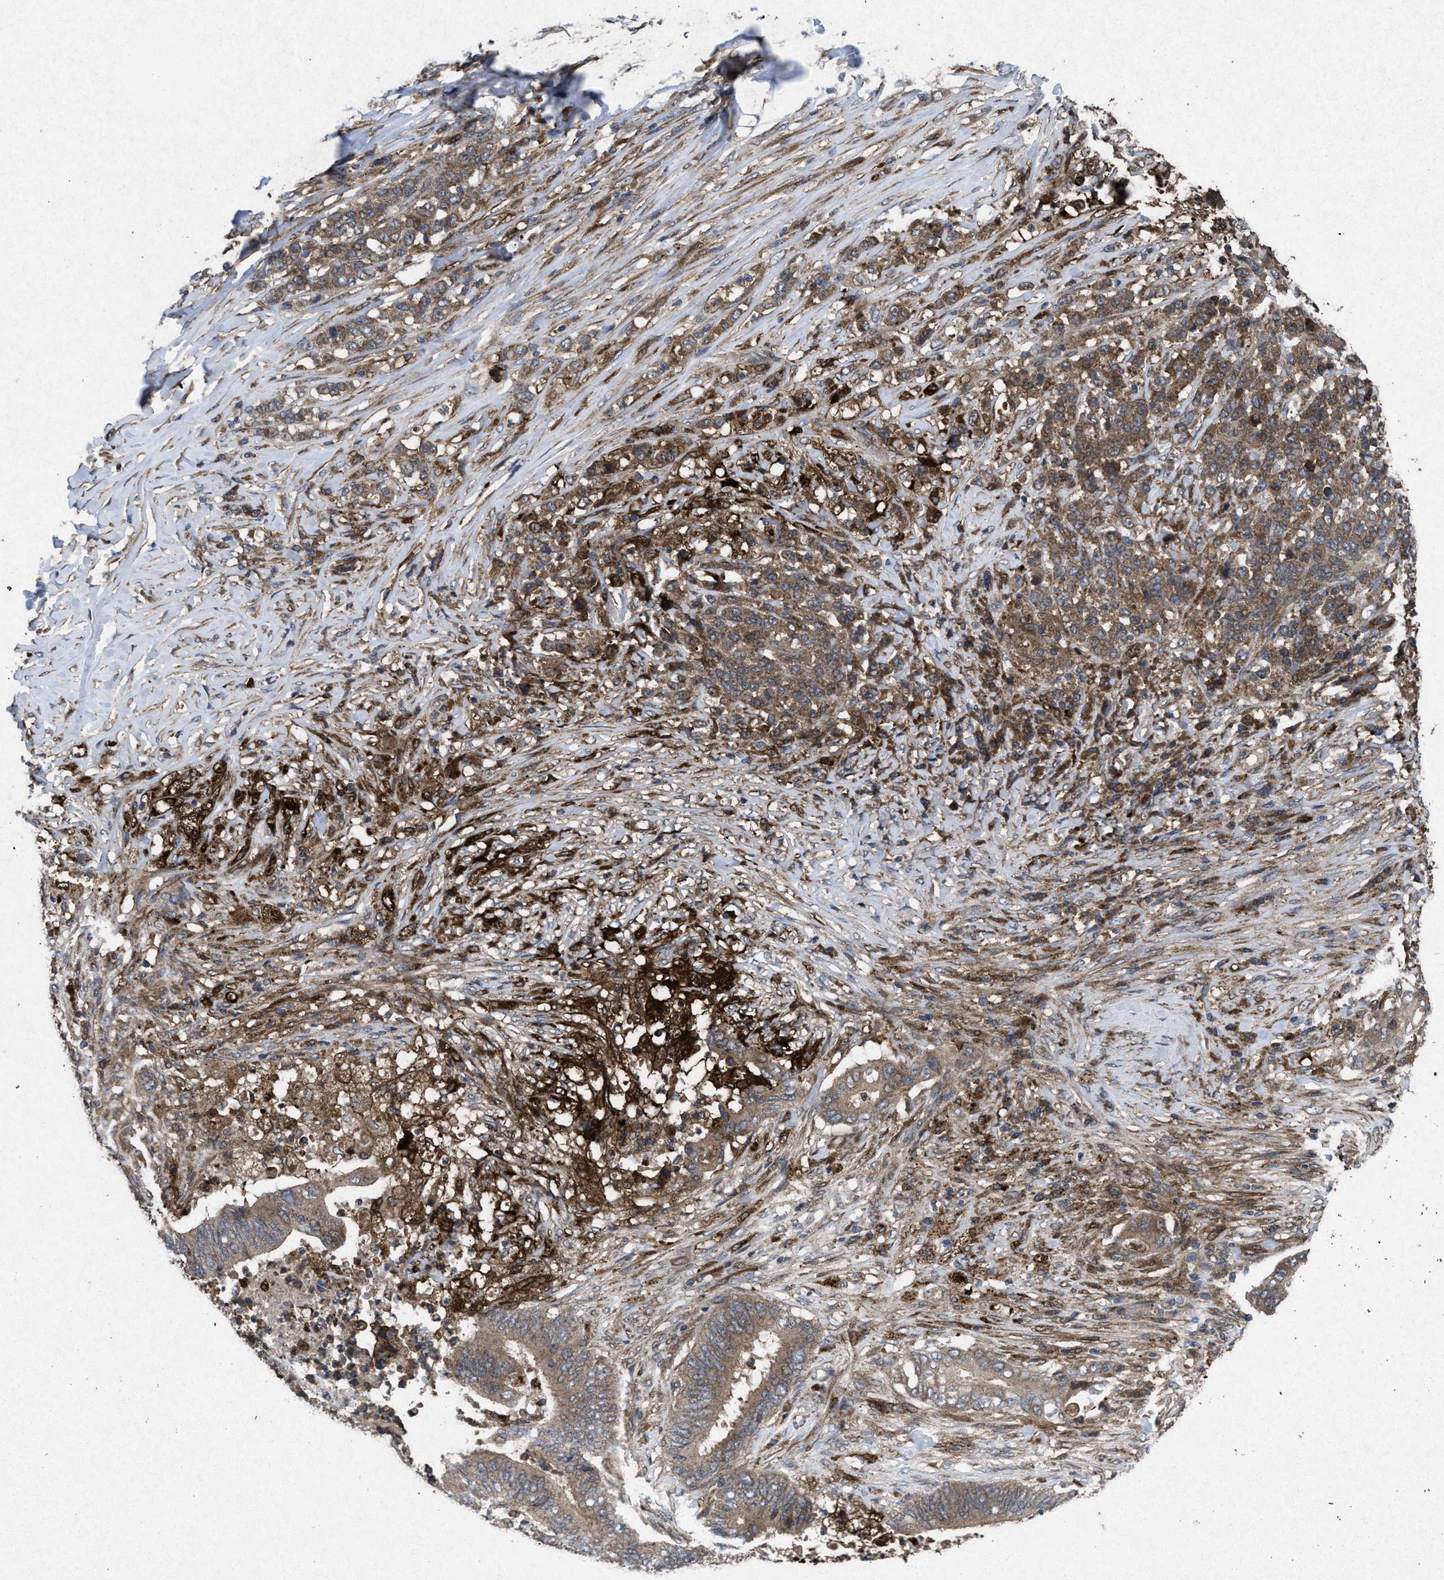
{"staining": {"intensity": "moderate", "quantity": ">75%", "location": "cytoplasmic/membranous"}, "tissue": "stomach cancer", "cell_type": "Tumor cells", "image_type": "cancer", "snomed": [{"axis": "morphology", "description": "Adenocarcinoma, NOS"}, {"axis": "topography", "description": "Stomach"}], "caption": "About >75% of tumor cells in human stomach cancer (adenocarcinoma) exhibit moderate cytoplasmic/membranous protein positivity as visualized by brown immunohistochemical staining.", "gene": "MSI2", "patient": {"sex": "female", "age": 73}}